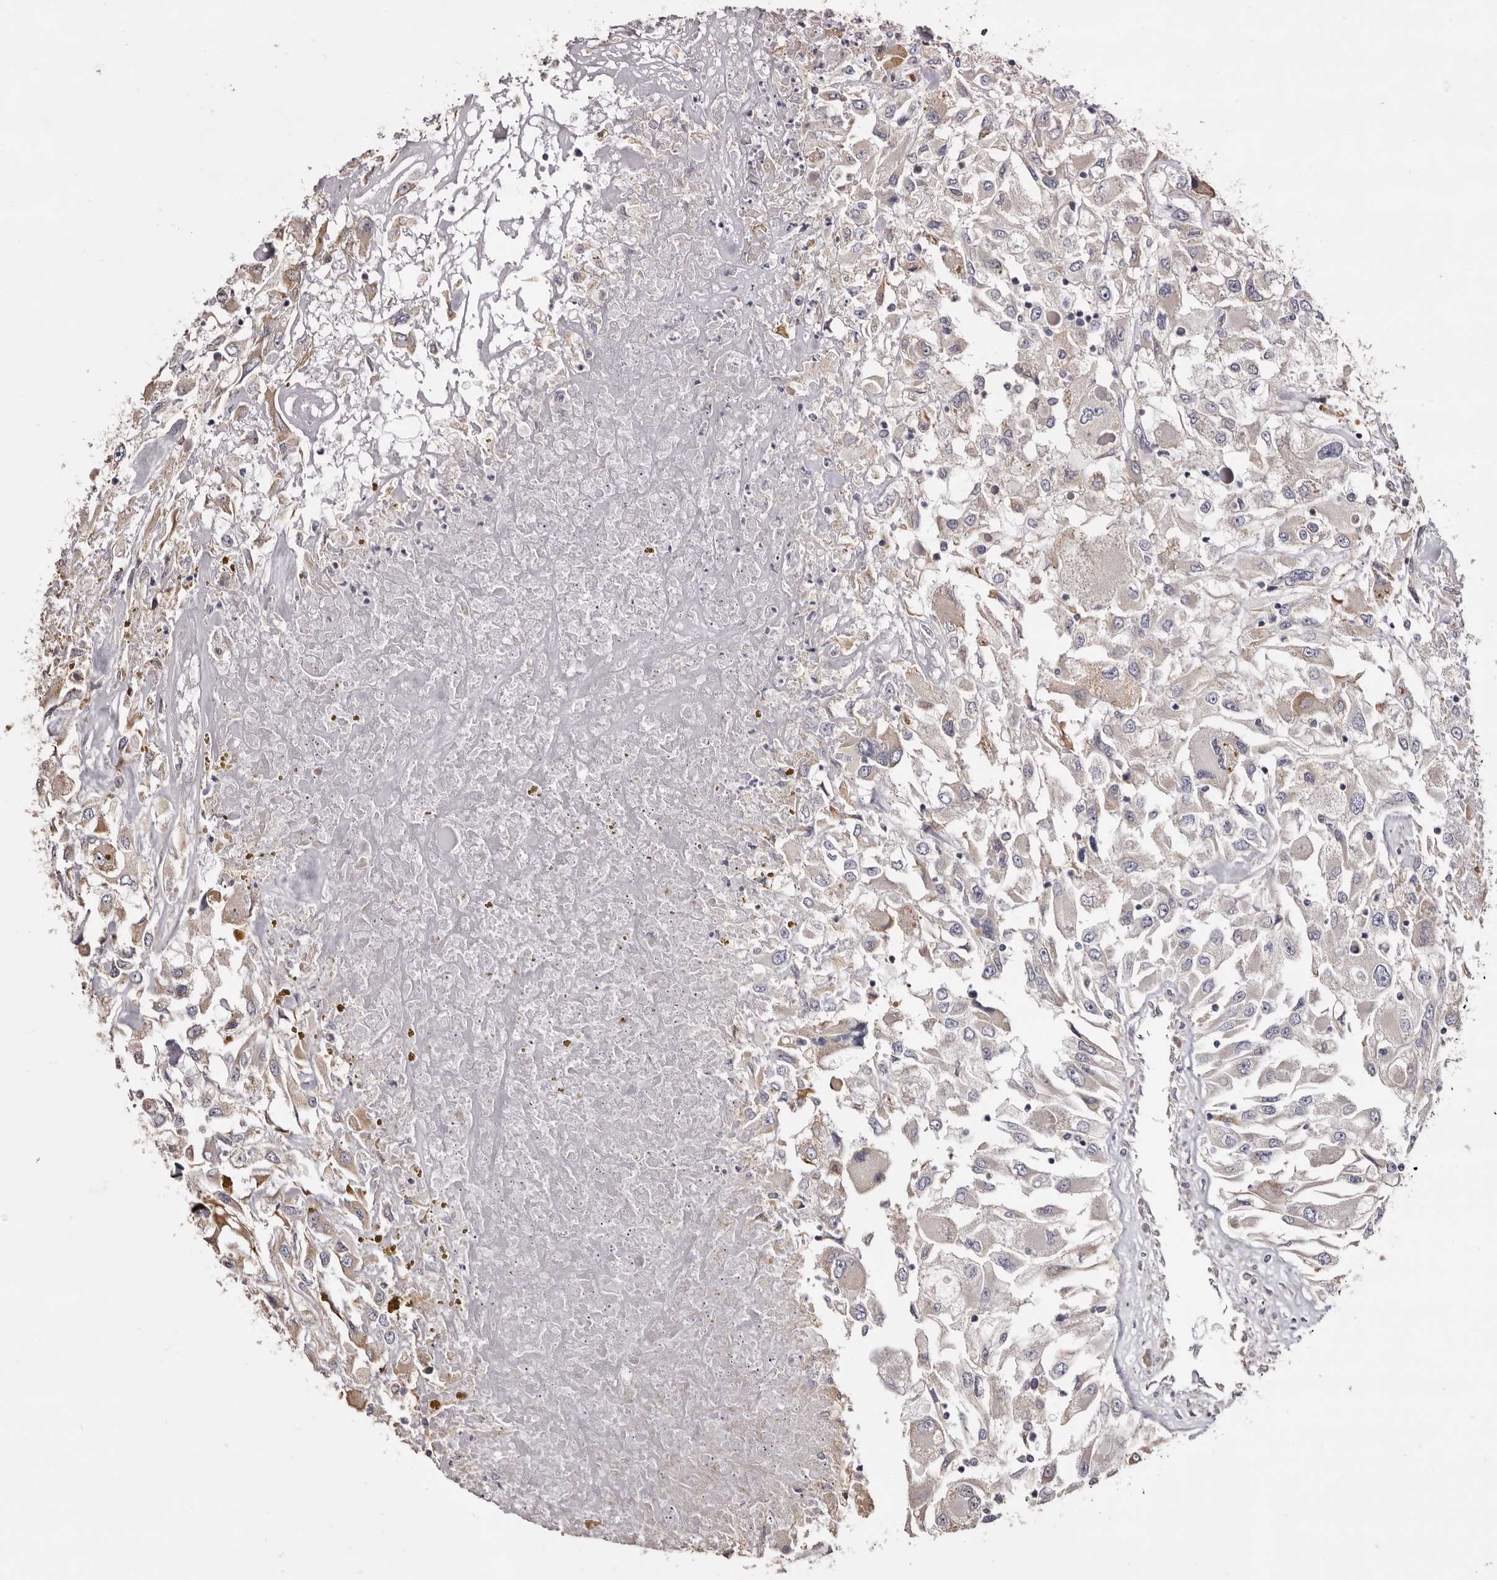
{"staining": {"intensity": "weak", "quantity": "<25%", "location": "cytoplasmic/membranous"}, "tissue": "renal cancer", "cell_type": "Tumor cells", "image_type": "cancer", "snomed": [{"axis": "morphology", "description": "Adenocarcinoma, NOS"}, {"axis": "topography", "description": "Kidney"}], "caption": "An image of renal cancer (adenocarcinoma) stained for a protein demonstrates no brown staining in tumor cells.", "gene": "PIGX", "patient": {"sex": "female", "age": 52}}